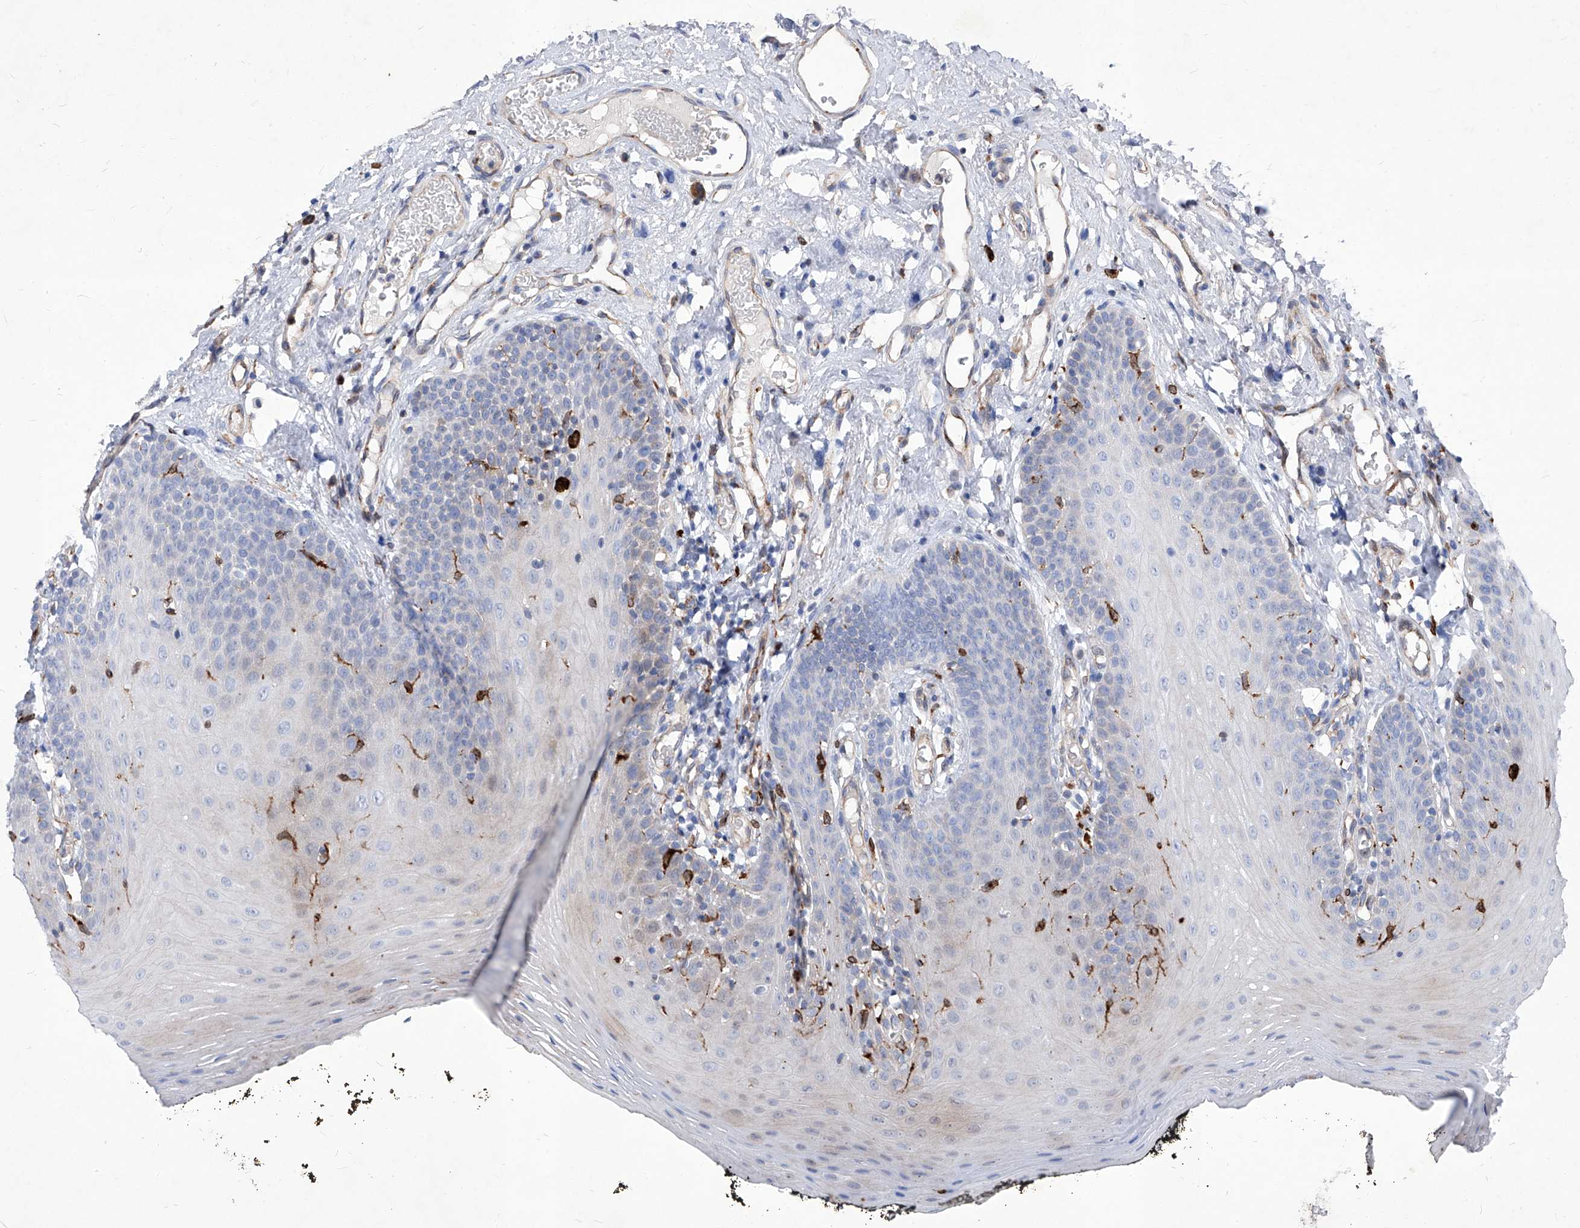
{"staining": {"intensity": "negative", "quantity": "none", "location": "none"}, "tissue": "oral mucosa", "cell_type": "Squamous epithelial cells", "image_type": "normal", "snomed": [{"axis": "morphology", "description": "Normal tissue, NOS"}, {"axis": "topography", "description": "Oral tissue"}], "caption": "Immunohistochemical staining of unremarkable human oral mucosa shows no significant positivity in squamous epithelial cells.", "gene": "UBOX5", "patient": {"sex": "male", "age": 74}}